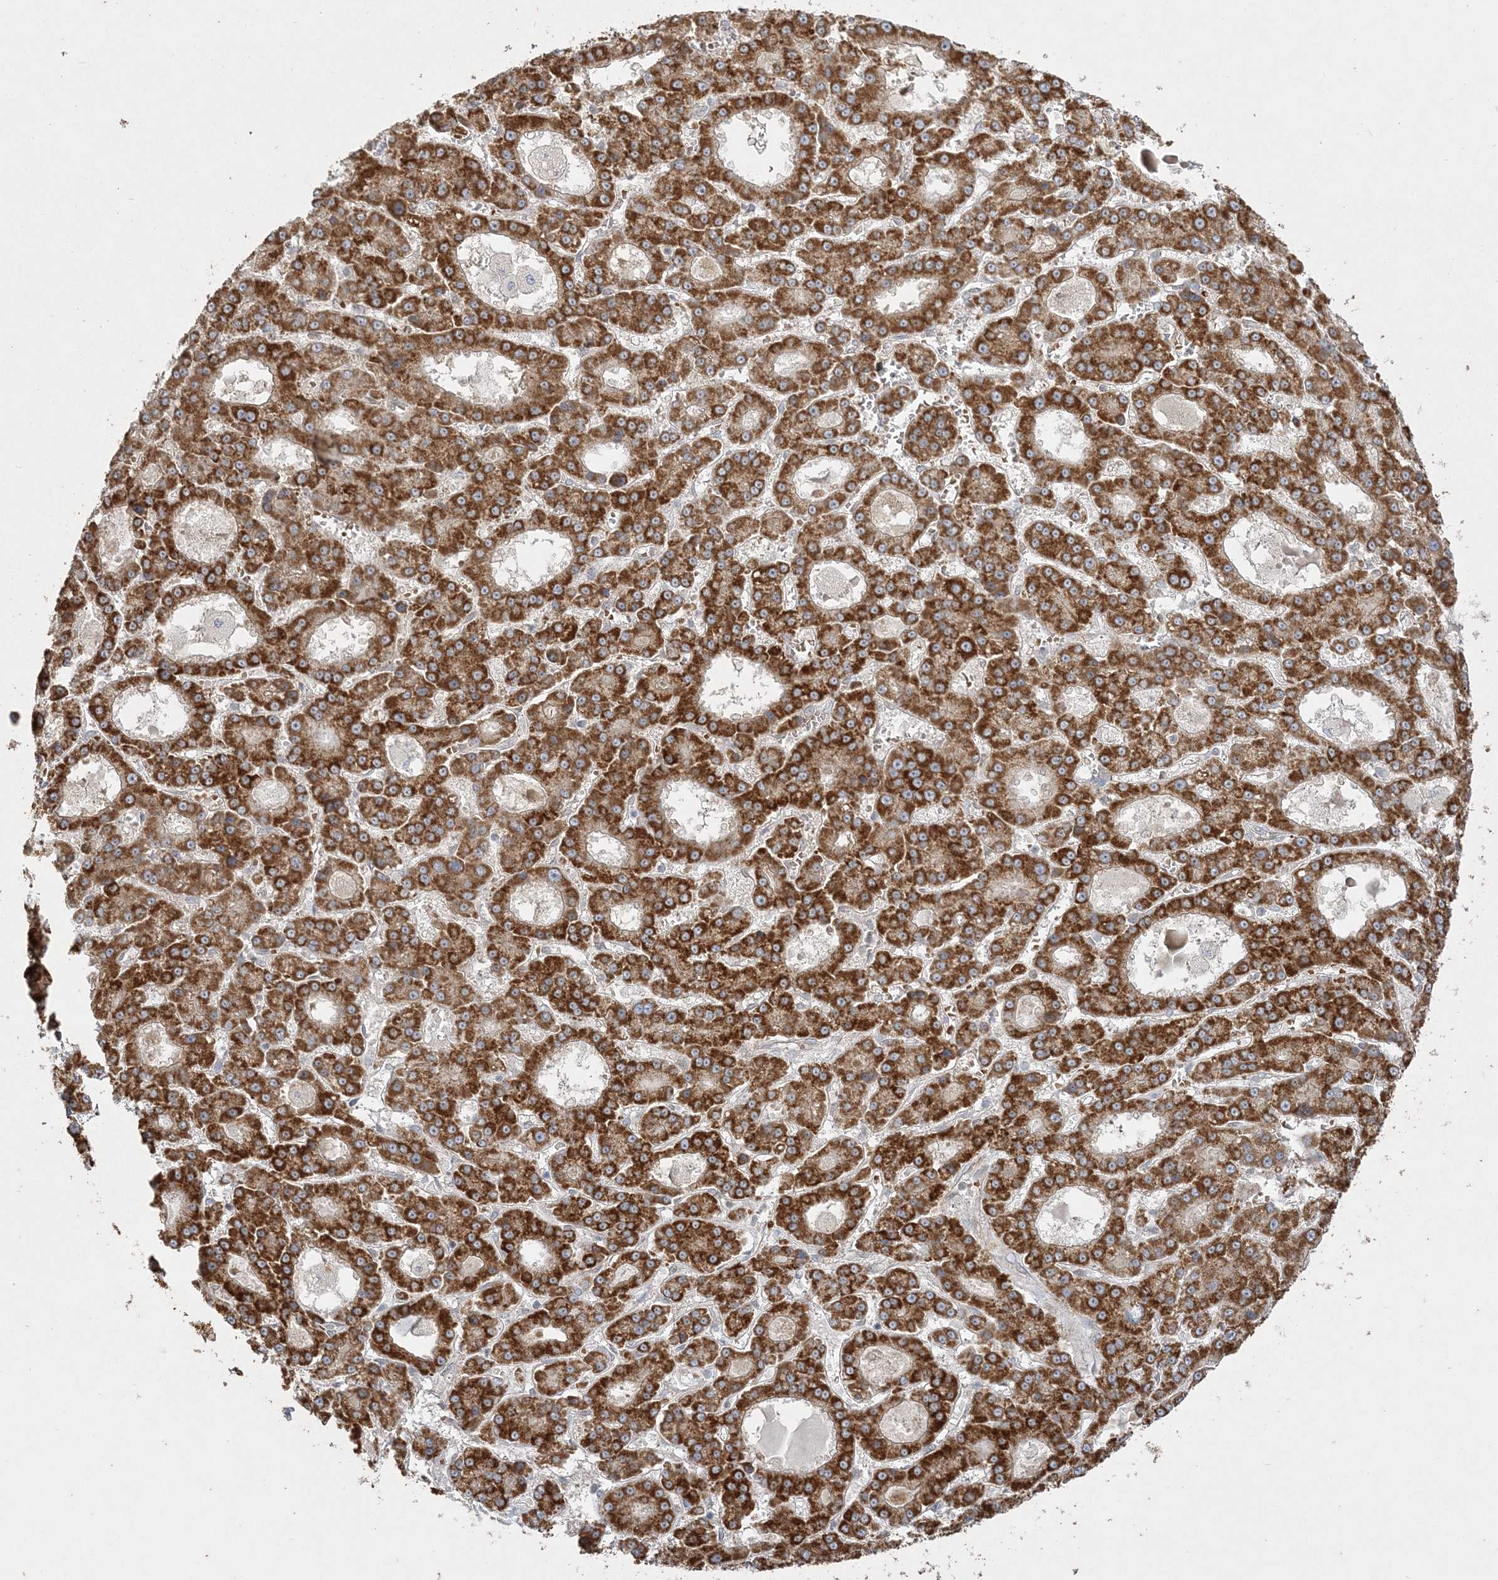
{"staining": {"intensity": "strong", "quantity": ">75%", "location": "cytoplasmic/membranous"}, "tissue": "liver cancer", "cell_type": "Tumor cells", "image_type": "cancer", "snomed": [{"axis": "morphology", "description": "Carcinoma, Hepatocellular, NOS"}, {"axis": "topography", "description": "Liver"}], "caption": "Brown immunohistochemical staining in human liver hepatocellular carcinoma shows strong cytoplasmic/membranous staining in approximately >75% of tumor cells.", "gene": "INPP1", "patient": {"sex": "male", "age": 70}}